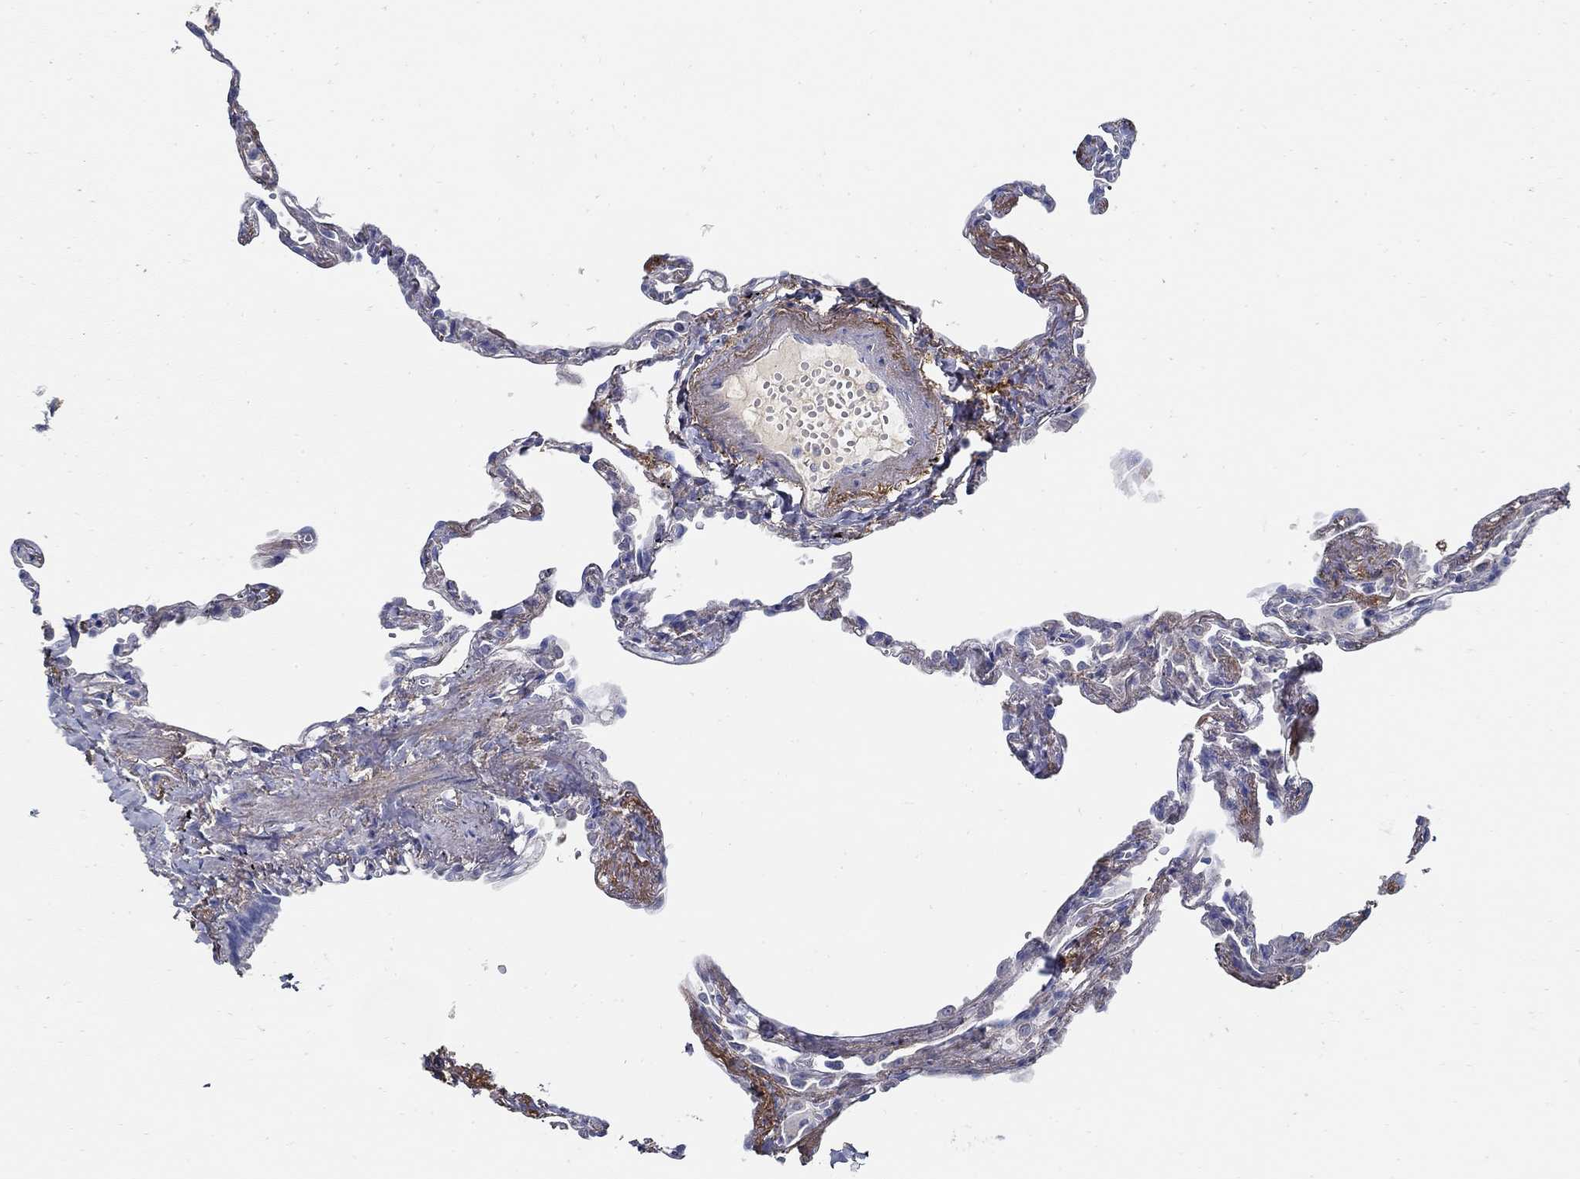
{"staining": {"intensity": "negative", "quantity": "none", "location": "none"}, "tissue": "lung", "cell_type": "Alveolar cells", "image_type": "normal", "snomed": [{"axis": "morphology", "description": "Normal tissue, NOS"}, {"axis": "topography", "description": "Lung"}], "caption": "High magnification brightfield microscopy of unremarkable lung stained with DAB (brown) and counterstained with hematoxylin (blue): alveolar cells show no significant staining. The staining was performed using DAB (3,3'-diaminobenzidine) to visualize the protein expression in brown, while the nuclei were stained in blue with hematoxylin (Magnification: 20x).", "gene": "TGFBI", "patient": {"sex": "male", "age": 78}}